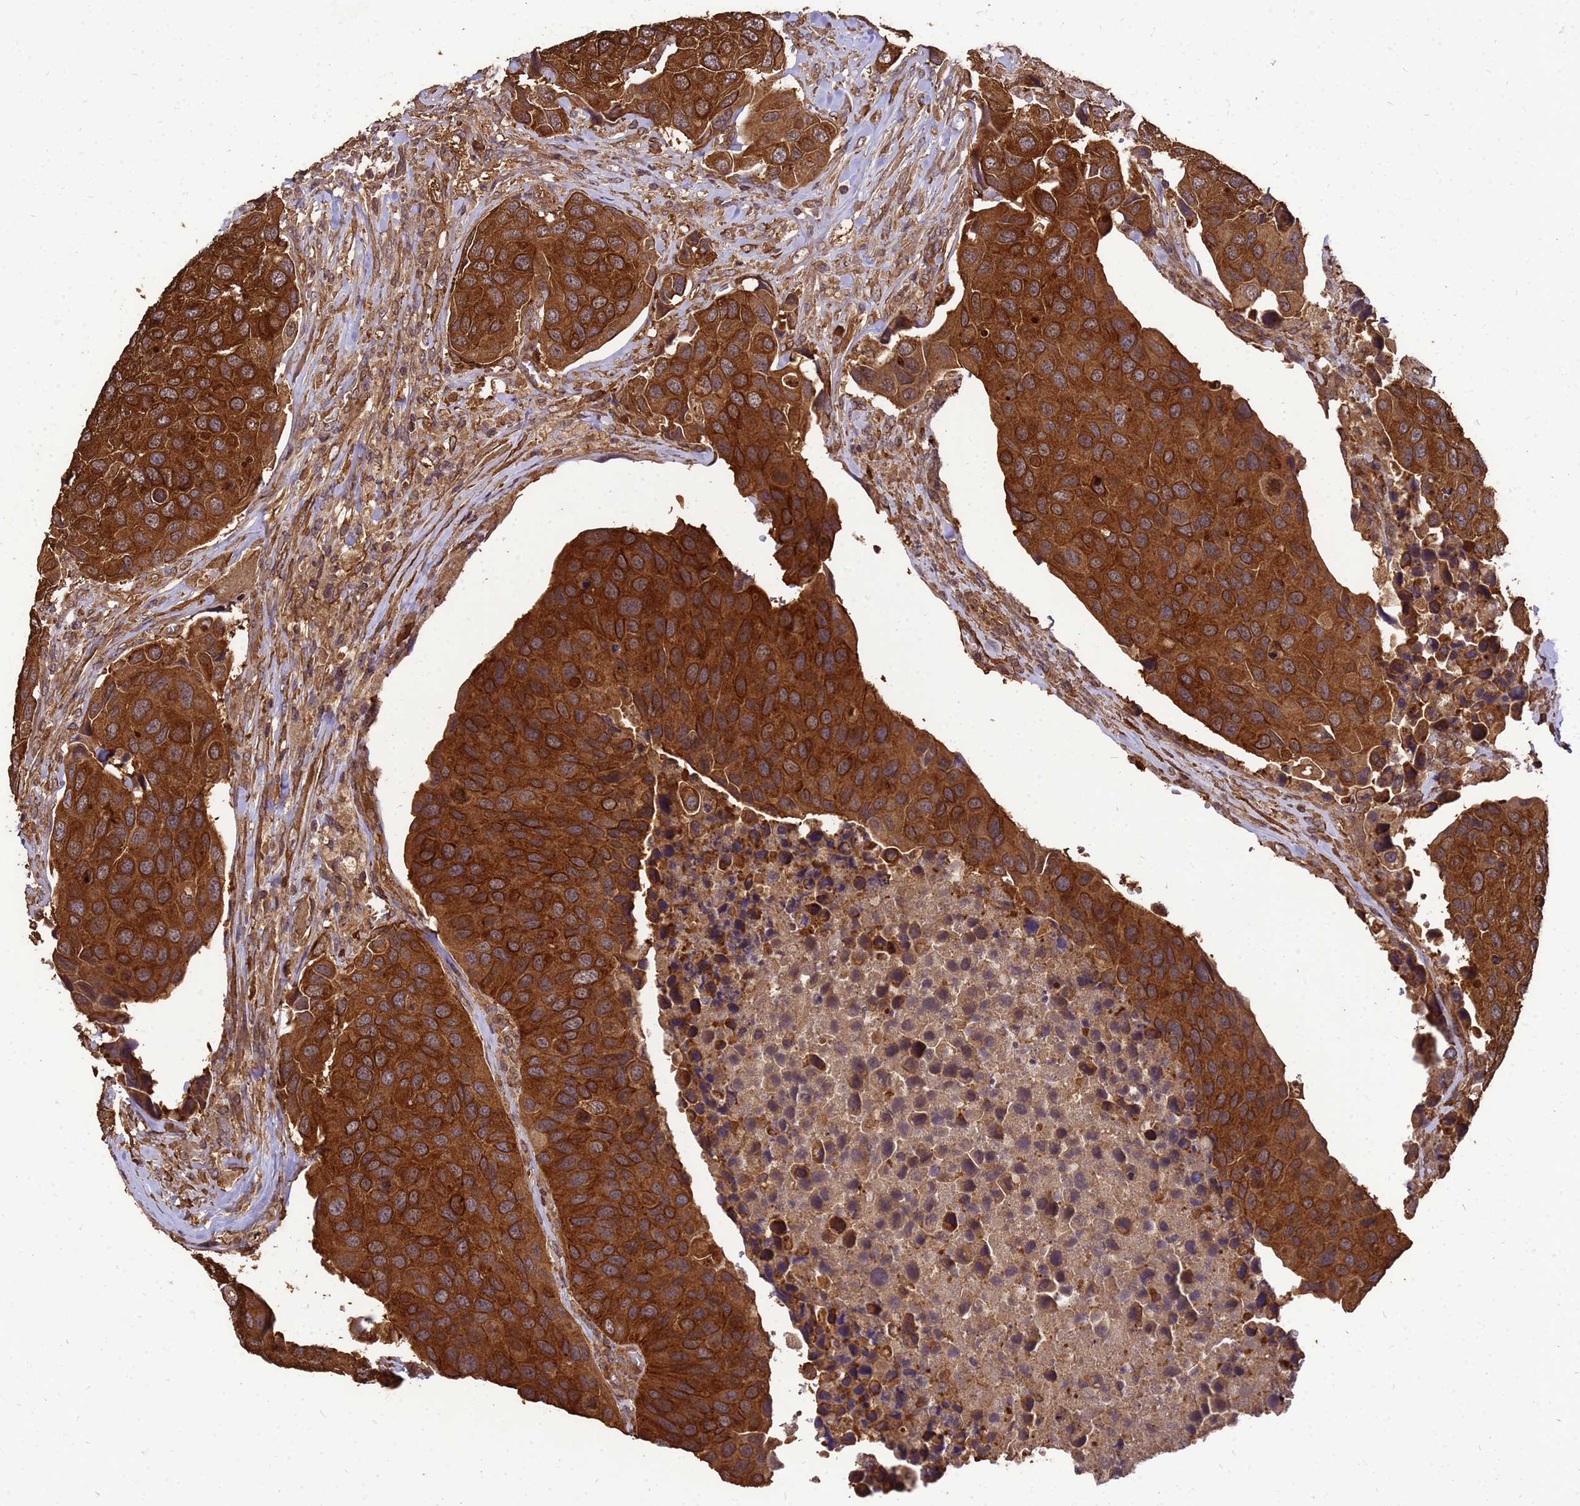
{"staining": {"intensity": "strong", "quantity": ">75%", "location": "cytoplasmic/membranous"}, "tissue": "urothelial cancer", "cell_type": "Tumor cells", "image_type": "cancer", "snomed": [{"axis": "morphology", "description": "Urothelial carcinoma, High grade"}, {"axis": "topography", "description": "Urinary bladder"}], "caption": "Immunohistochemical staining of human urothelial cancer shows strong cytoplasmic/membranous protein staining in approximately >75% of tumor cells.", "gene": "ZNF618", "patient": {"sex": "male", "age": 74}}